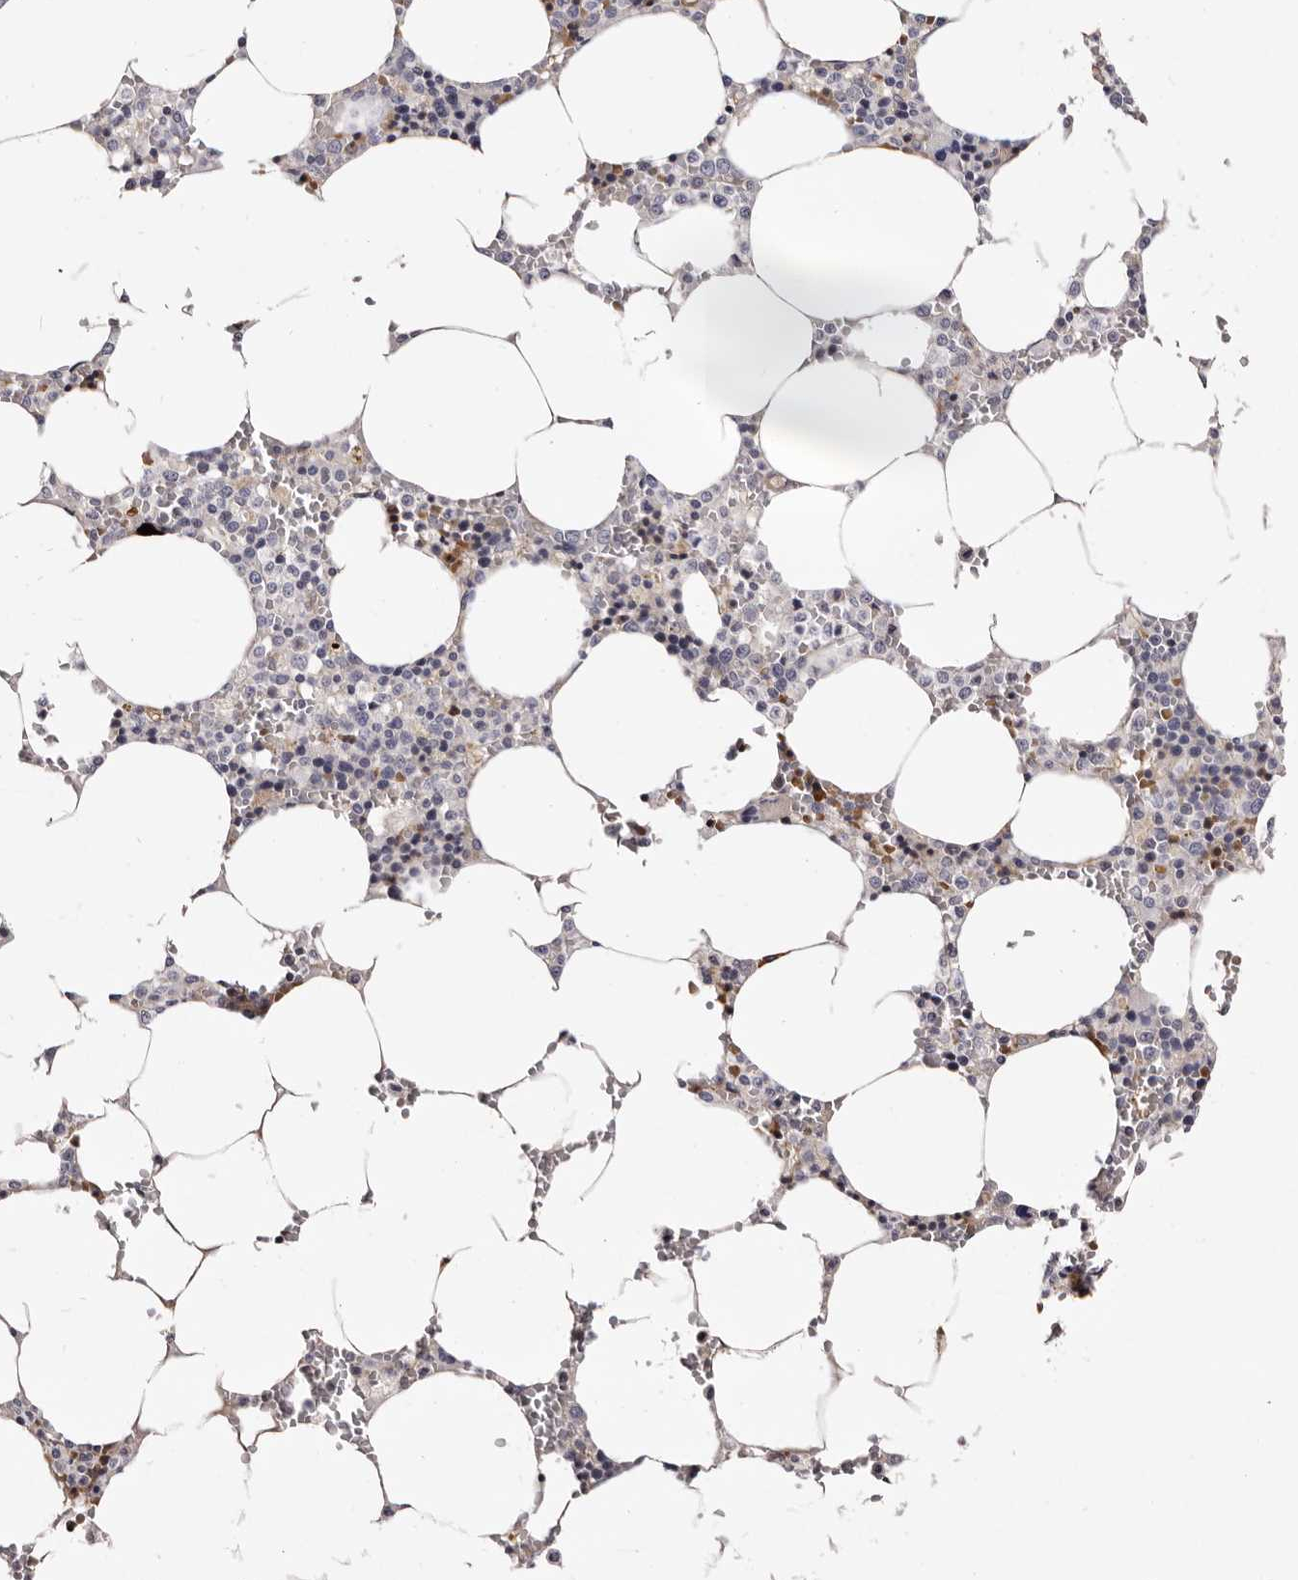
{"staining": {"intensity": "negative", "quantity": "none", "location": "none"}, "tissue": "bone marrow", "cell_type": "Hematopoietic cells", "image_type": "normal", "snomed": [{"axis": "morphology", "description": "Normal tissue, NOS"}, {"axis": "topography", "description": "Bone marrow"}], "caption": "Hematopoietic cells show no significant staining in normal bone marrow. Nuclei are stained in blue.", "gene": "BPGM", "patient": {"sex": "male", "age": 70}}